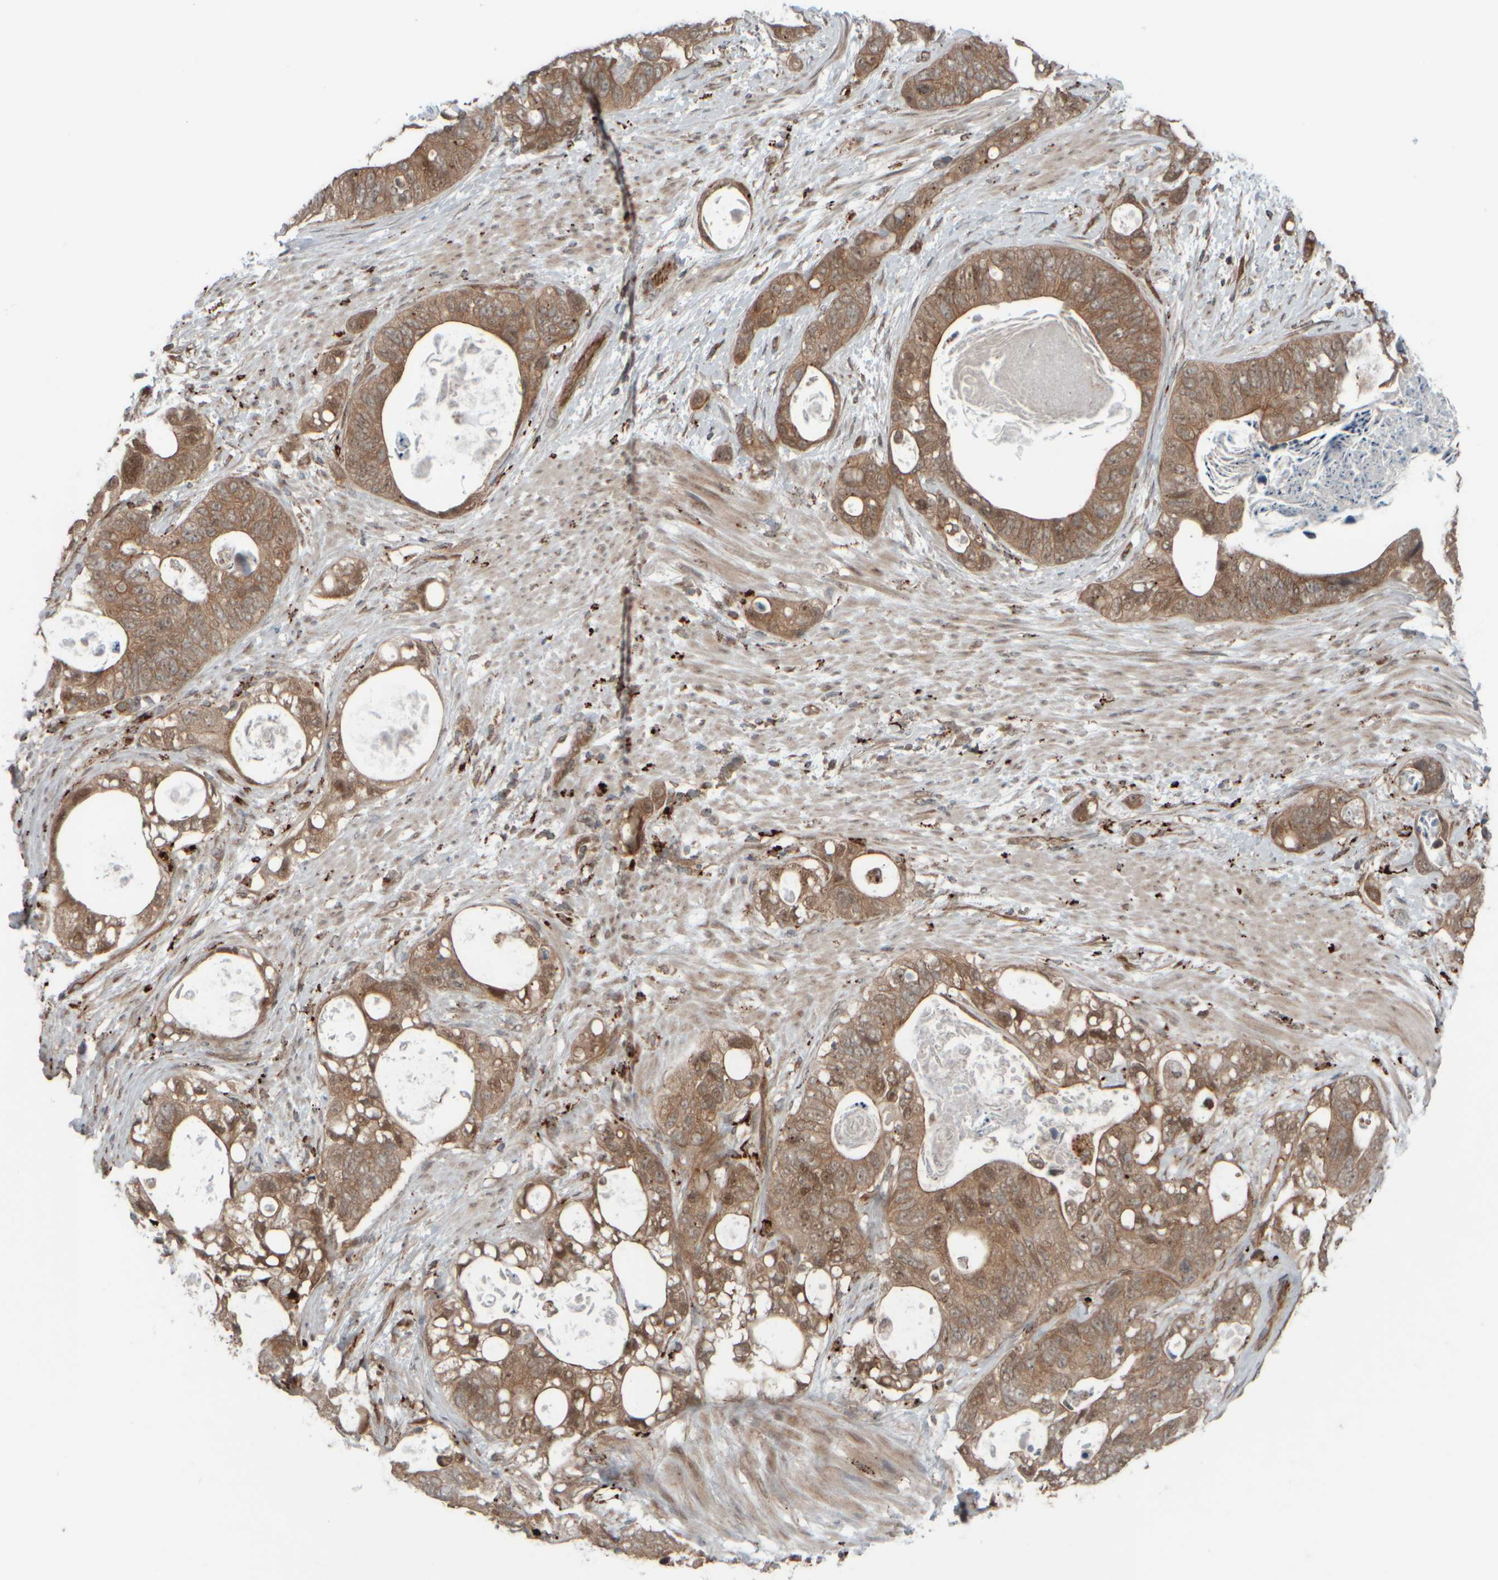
{"staining": {"intensity": "moderate", "quantity": ">75%", "location": "cytoplasmic/membranous"}, "tissue": "stomach cancer", "cell_type": "Tumor cells", "image_type": "cancer", "snomed": [{"axis": "morphology", "description": "Normal tissue, NOS"}, {"axis": "morphology", "description": "Adenocarcinoma, NOS"}, {"axis": "topography", "description": "Stomach"}], "caption": "Brown immunohistochemical staining in stomach cancer exhibits moderate cytoplasmic/membranous positivity in approximately >75% of tumor cells.", "gene": "GIGYF1", "patient": {"sex": "female", "age": 89}}